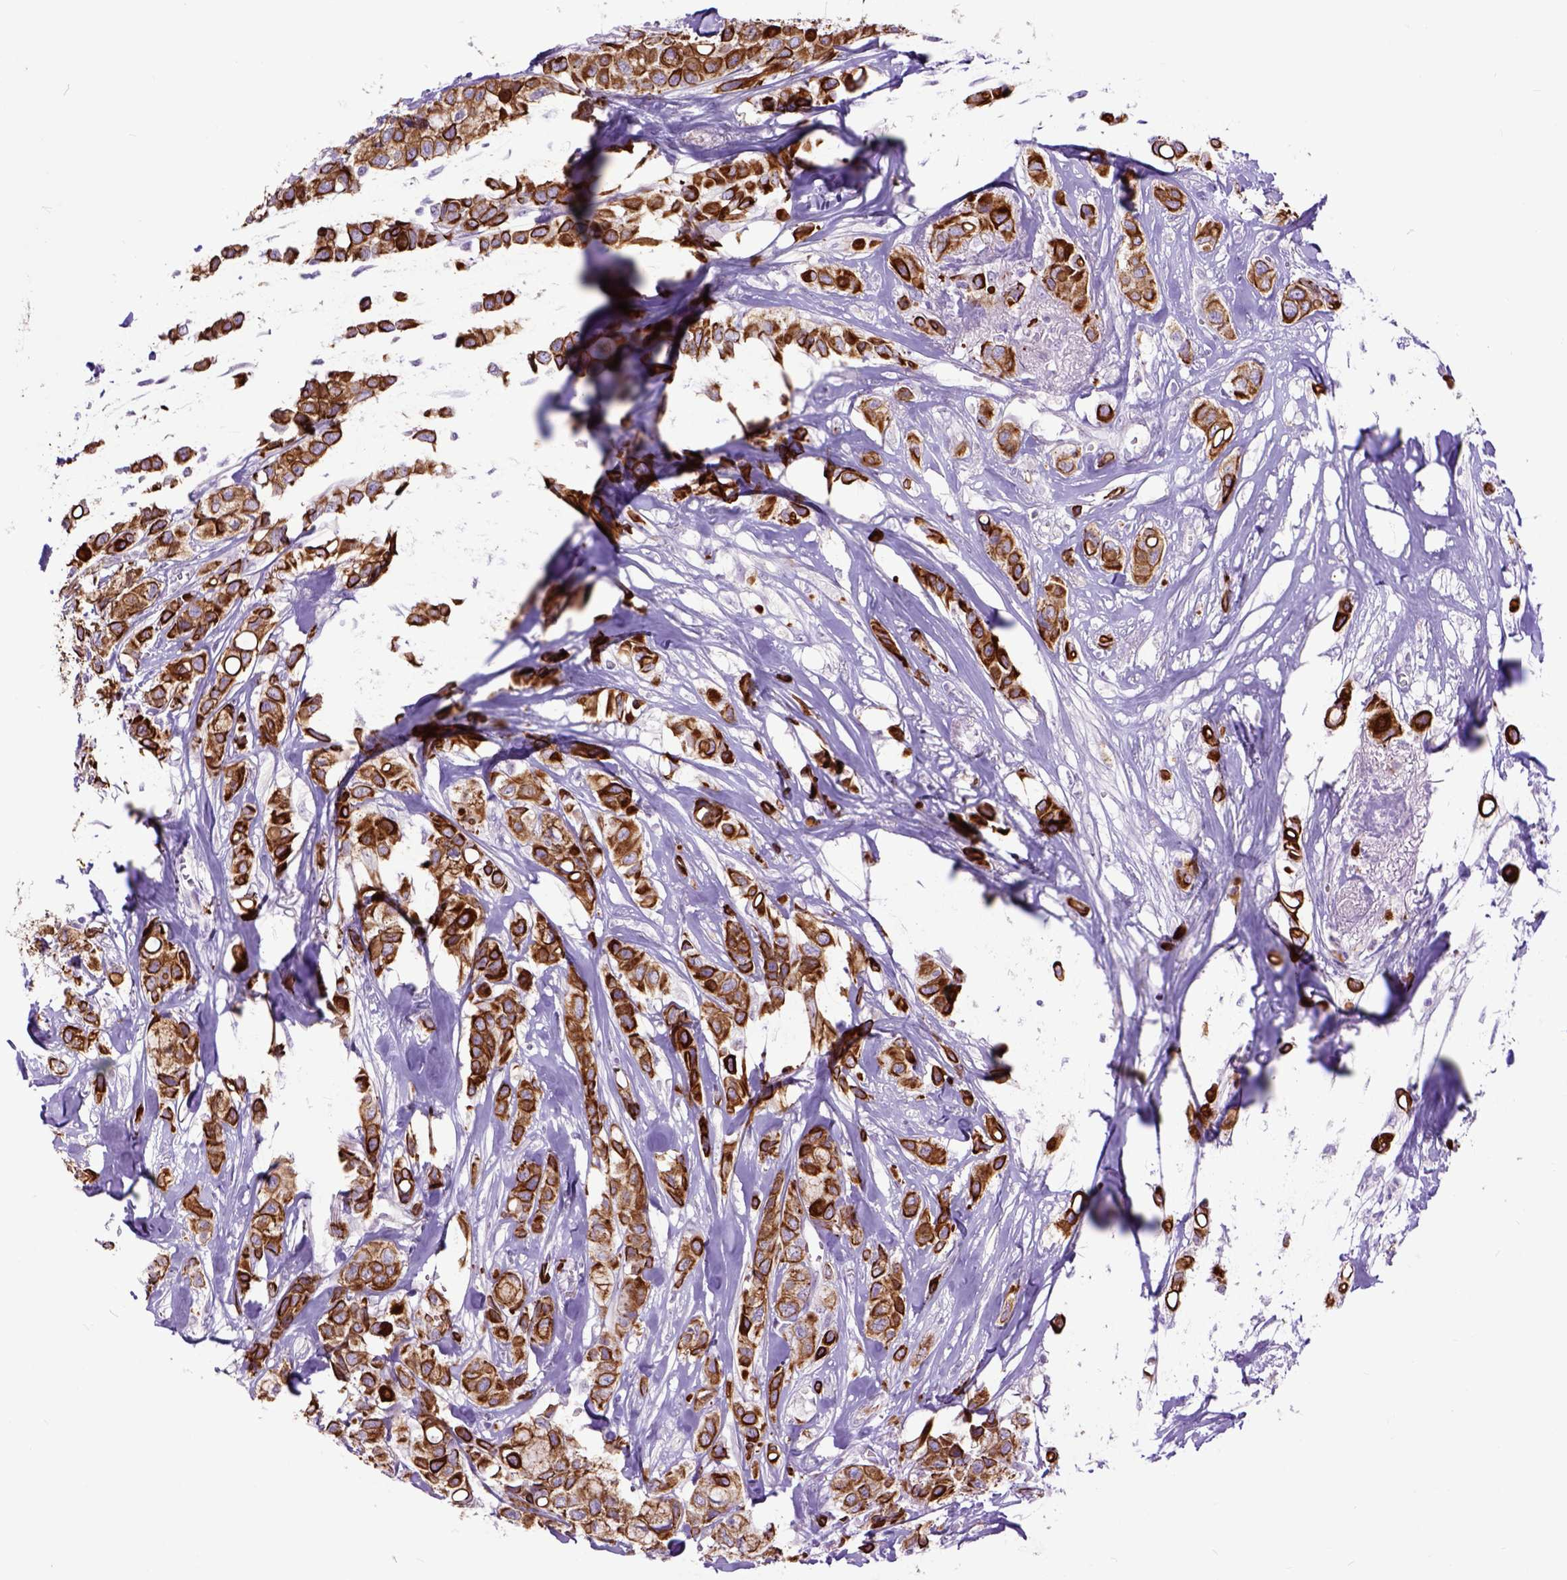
{"staining": {"intensity": "strong", "quantity": ">75%", "location": "cytoplasmic/membranous"}, "tissue": "breast cancer", "cell_type": "Tumor cells", "image_type": "cancer", "snomed": [{"axis": "morphology", "description": "Duct carcinoma"}, {"axis": "topography", "description": "Breast"}], "caption": "Breast cancer stained with DAB (3,3'-diaminobenzidine) IHC shows high levels of strong cytoplasmic/membranous expression in approximately >75% of tumor cells.", "gene": "RAB25", "patient": {"sex": "female", "age": 85}}